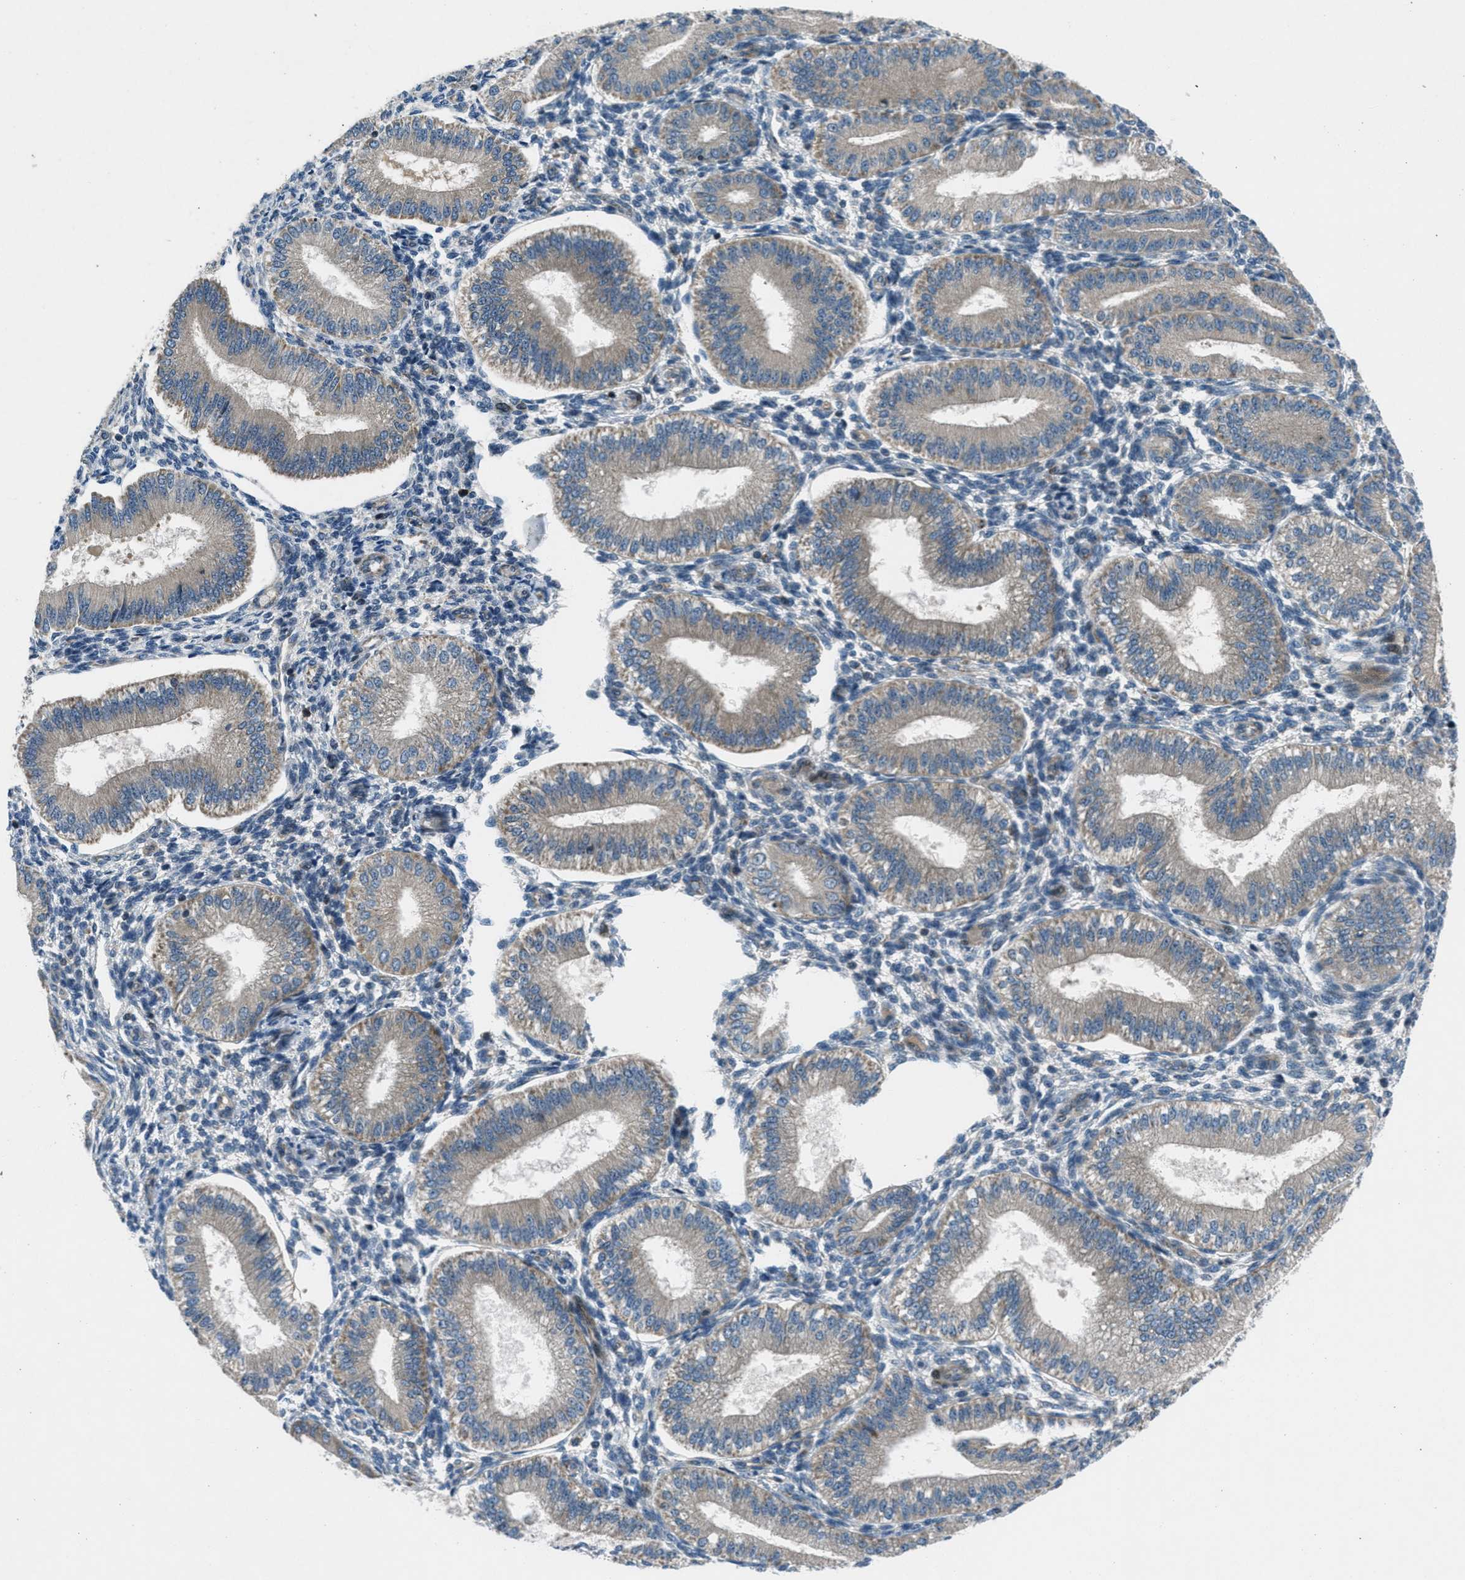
{"staining": {"intensity": "negative", "quantity": "none", "location": "none"}, "tissue": "endometrium", "cell_type": "Cells in endometrial stroma", "image_type": "normal", "snomed": [{"axis": "morphology", "description": "Normal tissue, NOS"}, {"axis": "topography", "description": "Endometrium"}], "caption": "DAB immunohistochemical staining of normal endometrium displays no significant expression in cells in endometrial stroma.", "gene": "CLEC2D", "patient": {"sex": "female", "age": 39}}